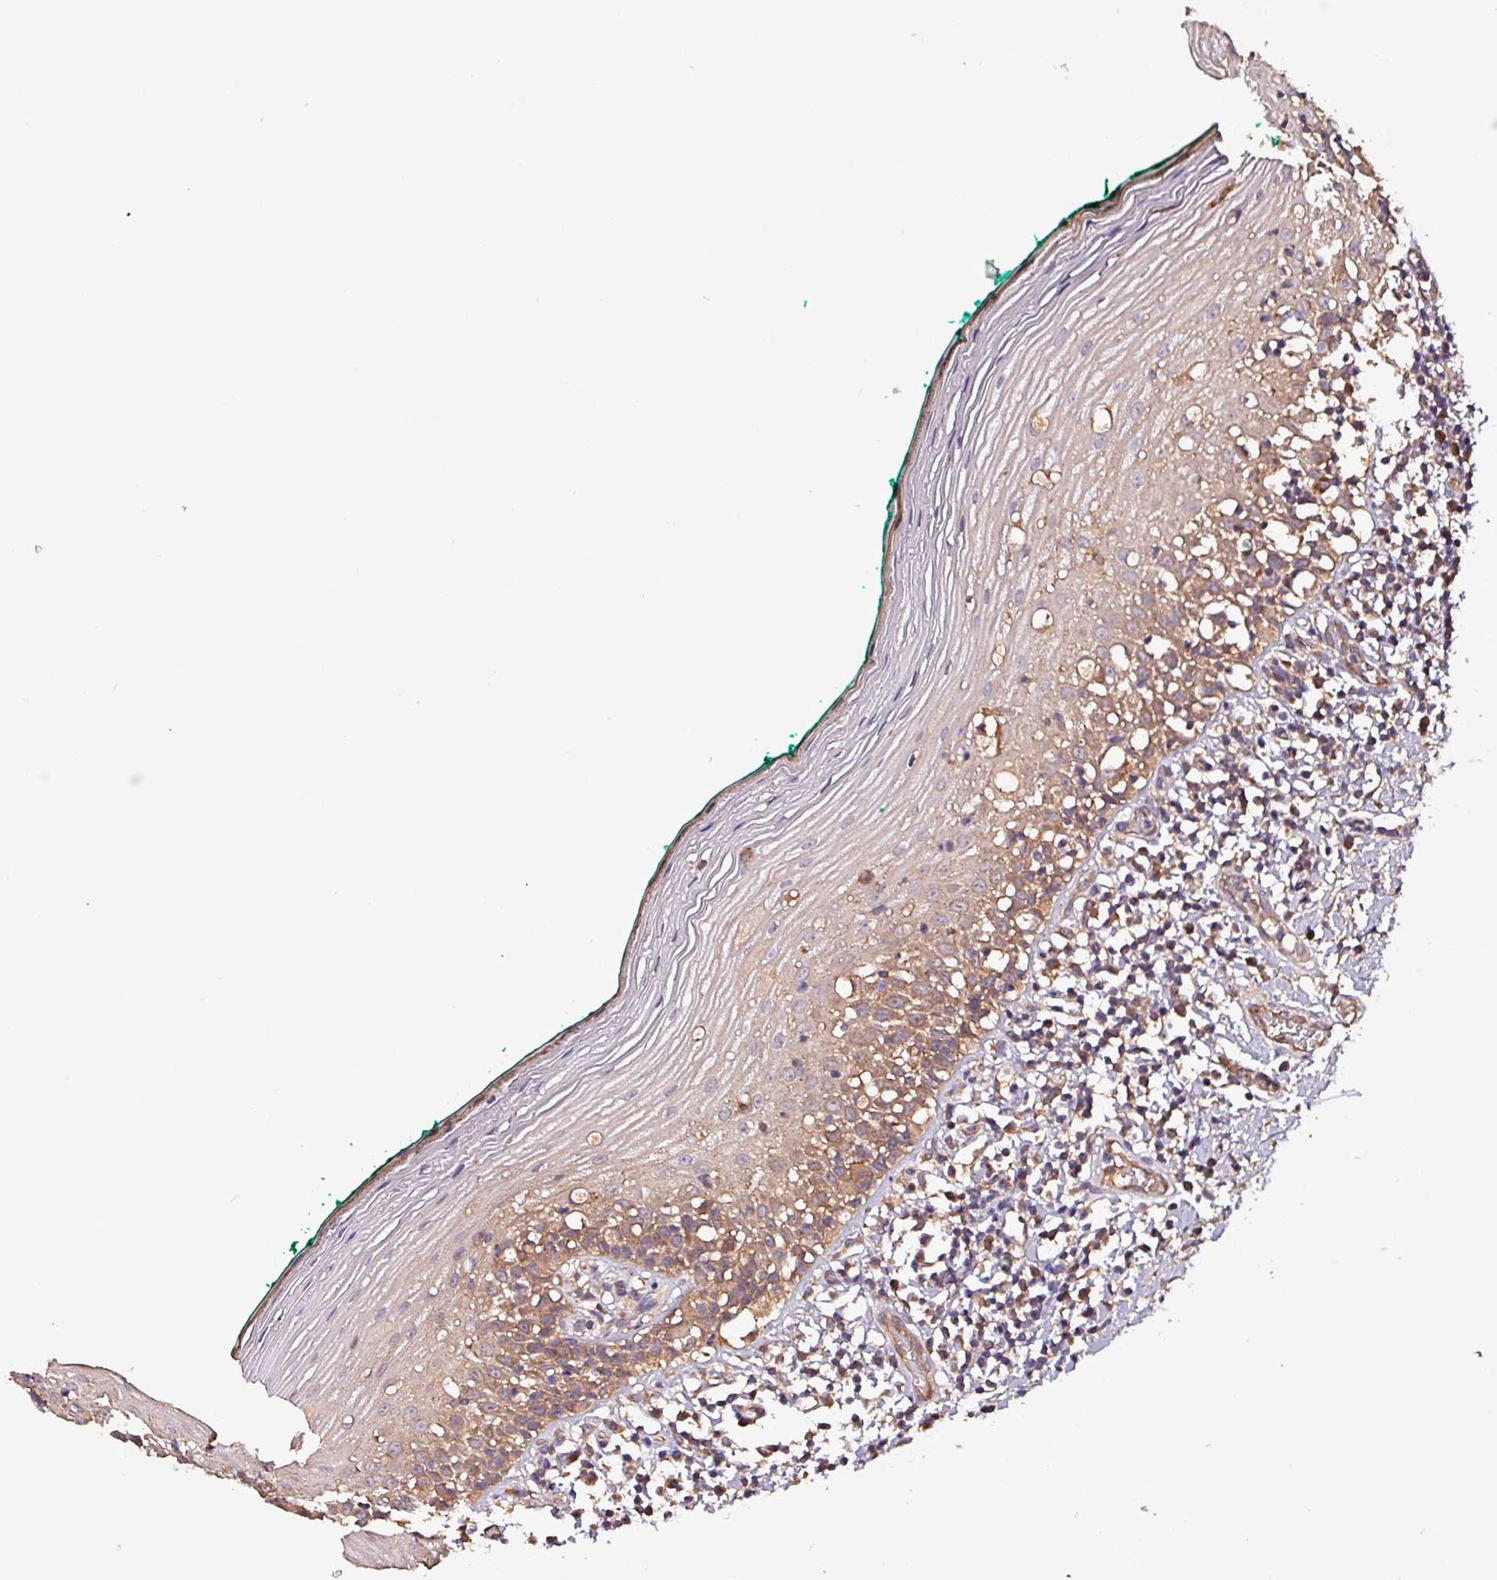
{"staining": {"intensity": "moderate", "quantity": "25%-75%", "location": "cytoplasmic/membranous"}, "tissue": "oral mucosa", "cell_type": "Squamous epithelial cells", "image_type": "normal", "snomed": [{"axis": "morphology", "description": "Normal tissue, NOS"}, {"axis": "topography", "description": "Oral tissue"}], "caption": "Immunohistochemistry (DAB (3,3'-diaminobenzidine)) staining of benign human oral mucosa shows moderate cytoplasmic/membranous protein expression in approximately 25%-75% of squamous epithelial cells. The staining was performed using DAB to visualize the protein expression in brown, while the nuclei were stained in blue with hematoxylin (Magnification: 20x).", "gene": "PAFAH1B2", "patient": {"sex": "female", "age": 83}}